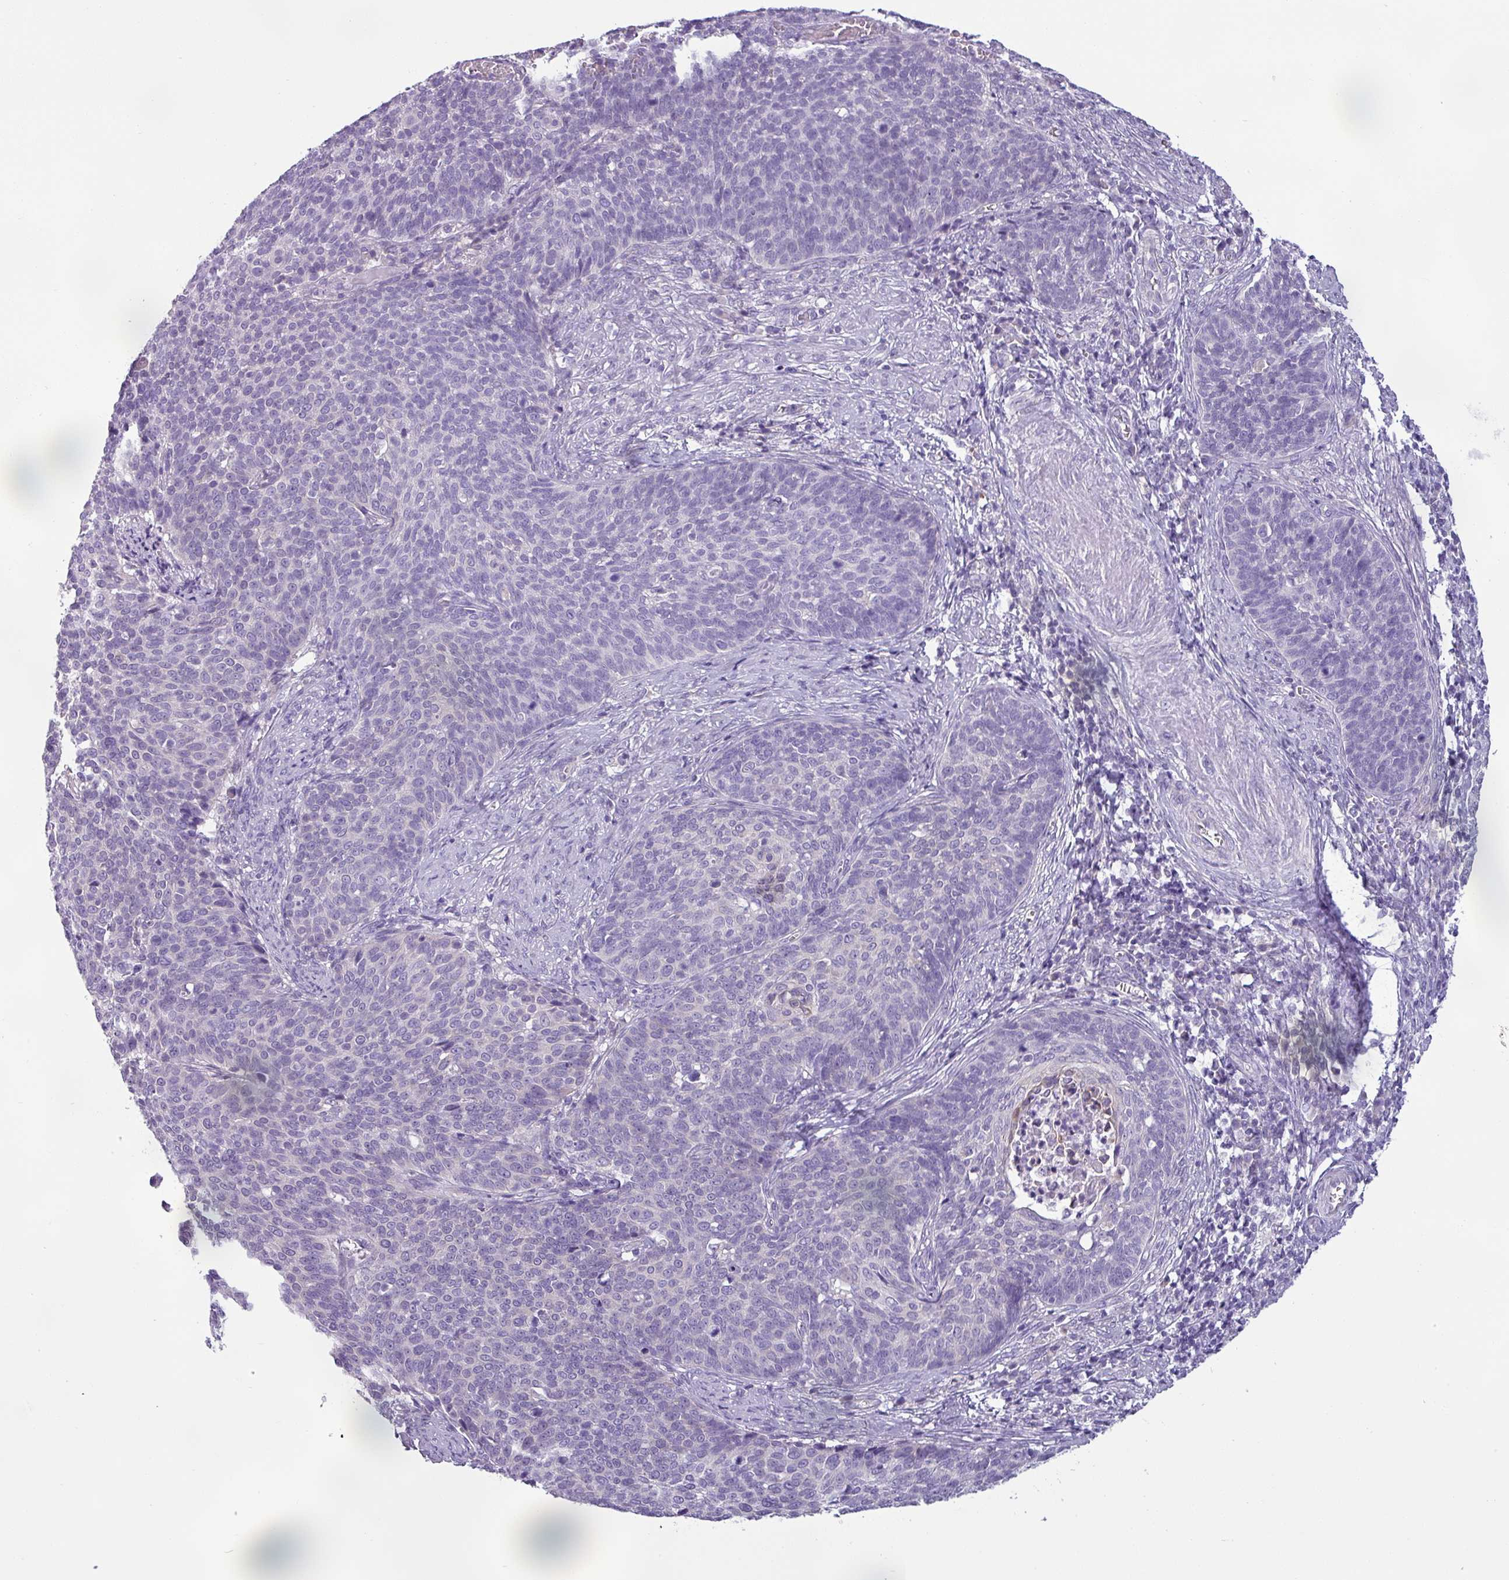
{"staining": {"intensity": "negative", "quantity": "none", "location": "none"}, "tissue": "cervical cancer", "cell_type": "Tumor cells", "image_type": "cancer", "snomed": [{"axis": "morphology", "description": "Normal tissue, NOS"}, {"axis": "morphology", "description": "Squamous cell carcinoma, NOS"}, {"axis": "topography", "description": "Cervix"}], "caption": "High power microscopy micrograph of an immunohistochemistry (IHC) image of cervical squamous cell carcinoma, revealing no significant positivity in tumor cells.", "gene": "TOR1AIP2", "patient": {"sex": "female", "age": 39}}